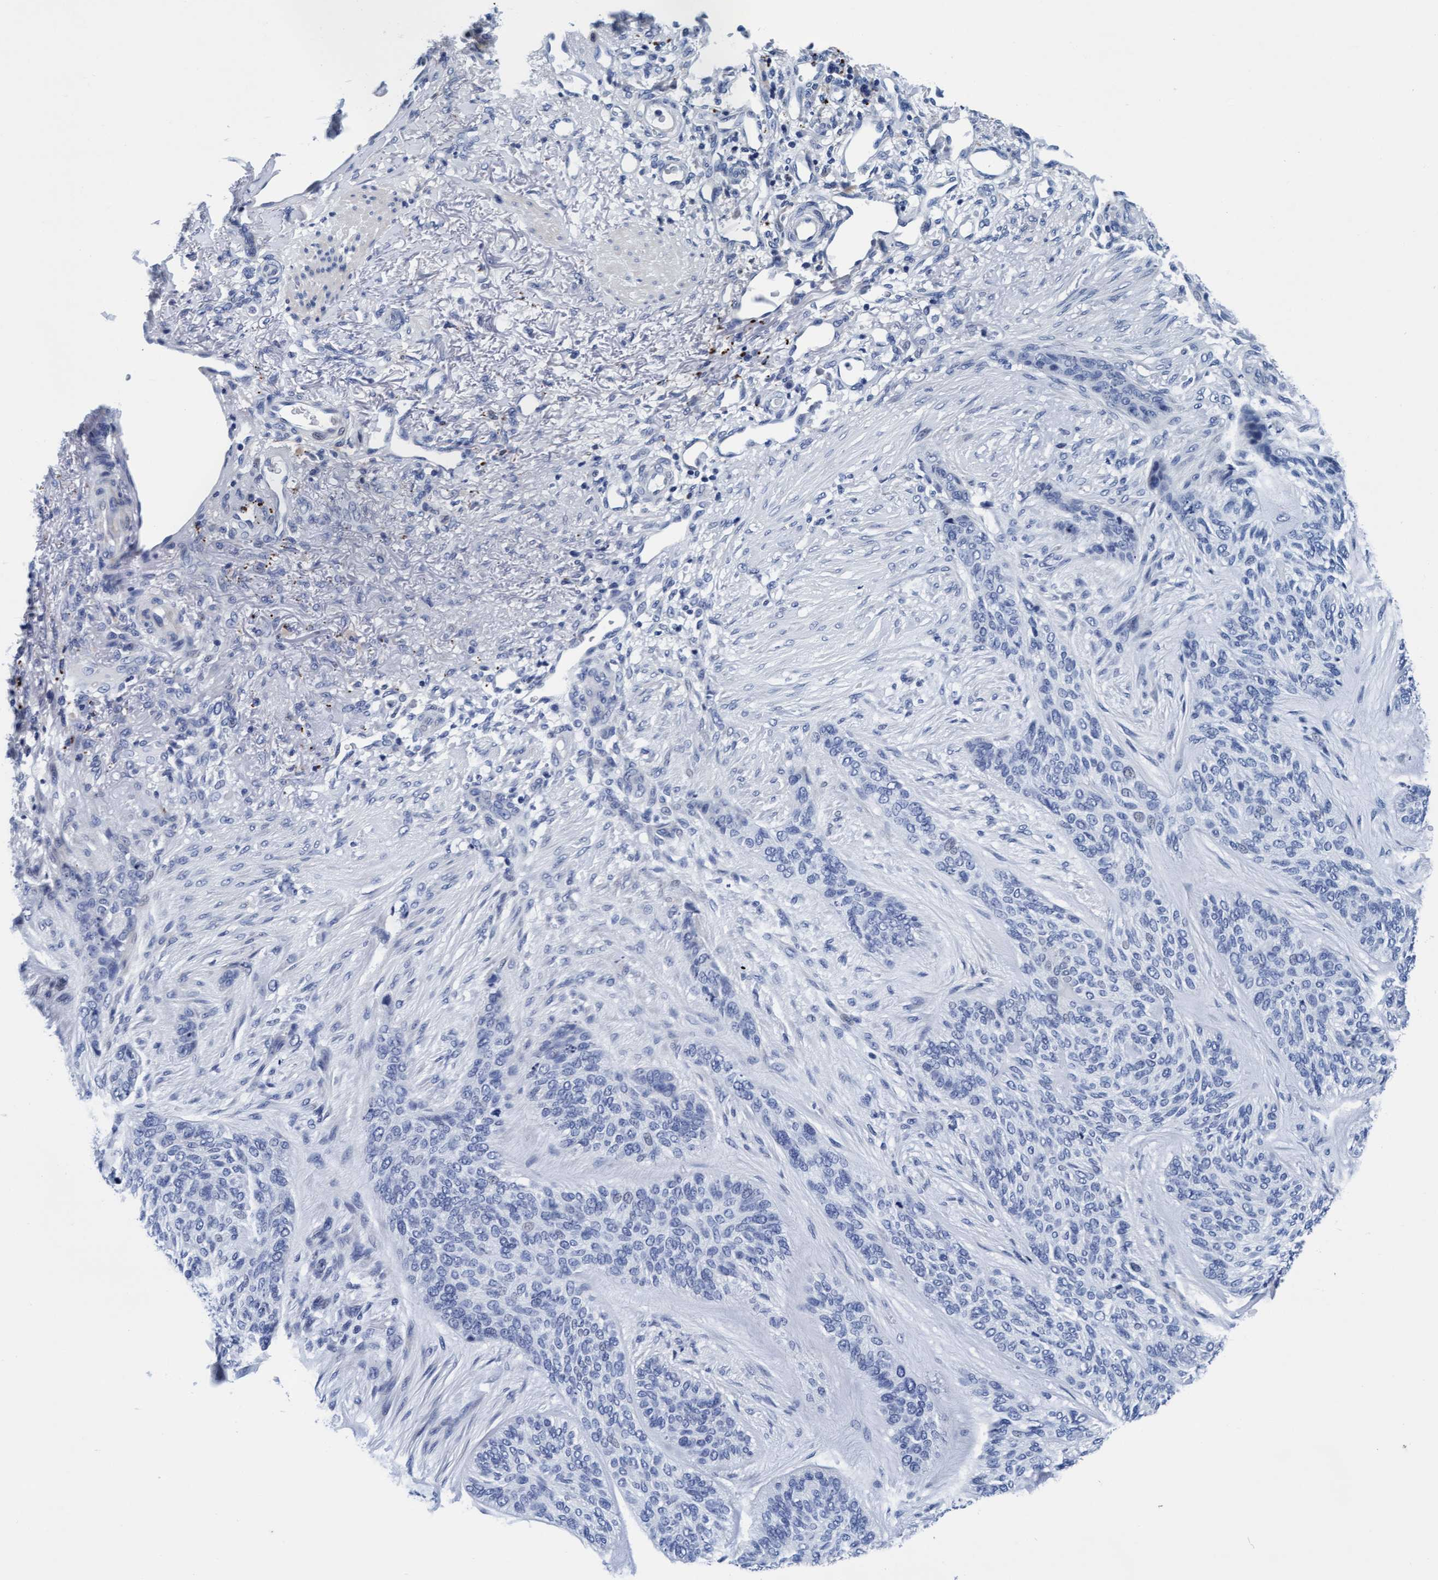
{"staining": {"intensity": "negative", "quantity": "none", "location": "none"}, "tissue": "skin cancer", "cell_type": "Tumor cells", "image_type": "cancer", "snomed": [{"axis": "morphology", "description": "Basal cell carcinoma"}, {"axis": "topography", "description": "Skin"}], "caption": "Micrograph shows no protein staining in tumor cells of basal cell carcinoma (skin) tissue. (Immunohistochemistry, brightfield microscopy, high magnification).", "gene": "ARSG", "patient": {"sex": "male", "age": 55}}